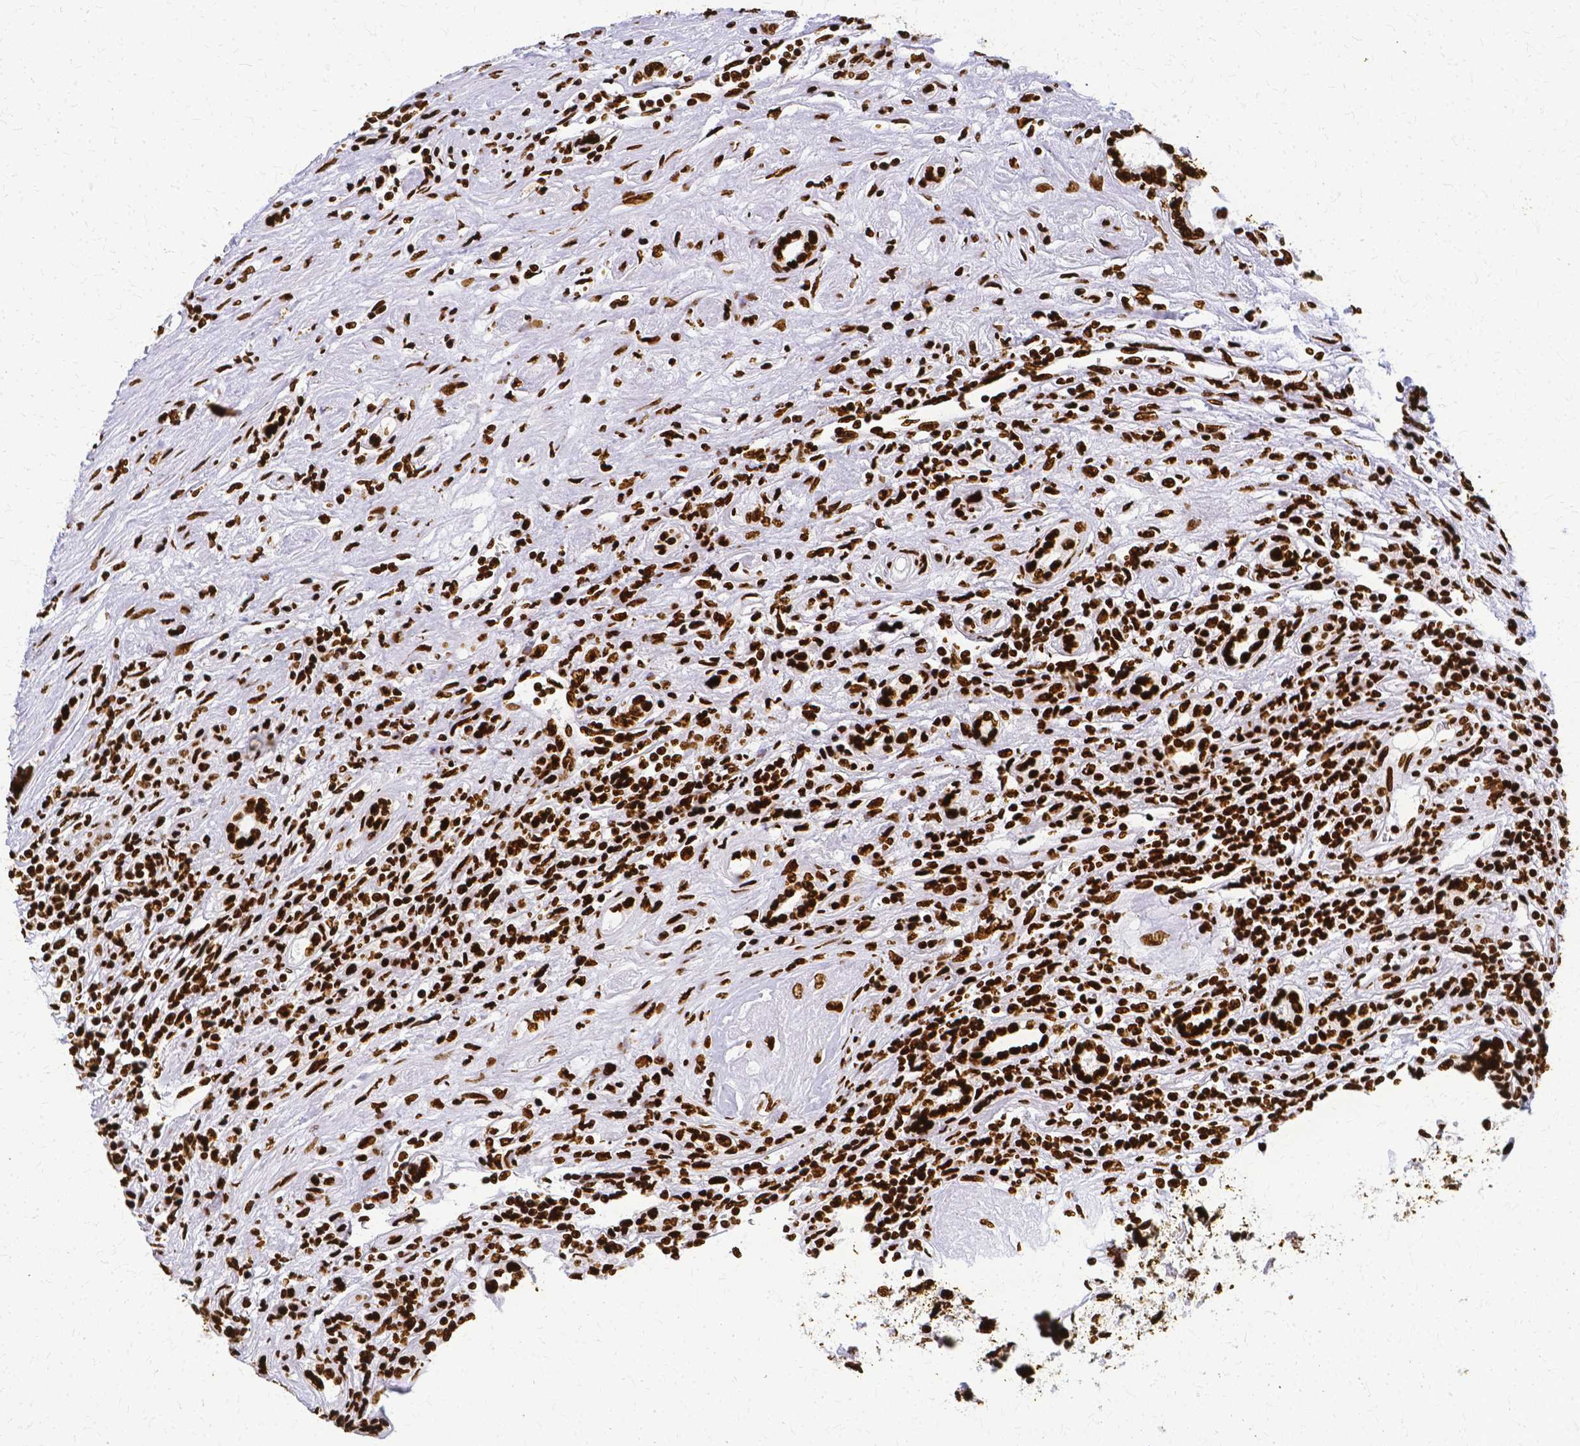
{"staining": {"intensity": "strong", "quantity": ">75%", "location": "nuclear"}, "tissue": "renal cancer", "cell_type": "Tumor cells", "image_type": "cancer", "snomed": [{"axis": "morphology", "description": "Adenocarcinoma, NOS"}, {"axis": "topography", "description": "Kidney"}], "caption": "Immunohistochemistry histopathology image of neoplastic tissue: human renal cancer (adenocarcinoma) stained using IHC reveals high levels of strong protein expression localized specifically in the nuclear of tumor cells, appearing as a nuclear brown color.", "gene": "SFPQ", "patient": {"sex": "female", "age": 67}}